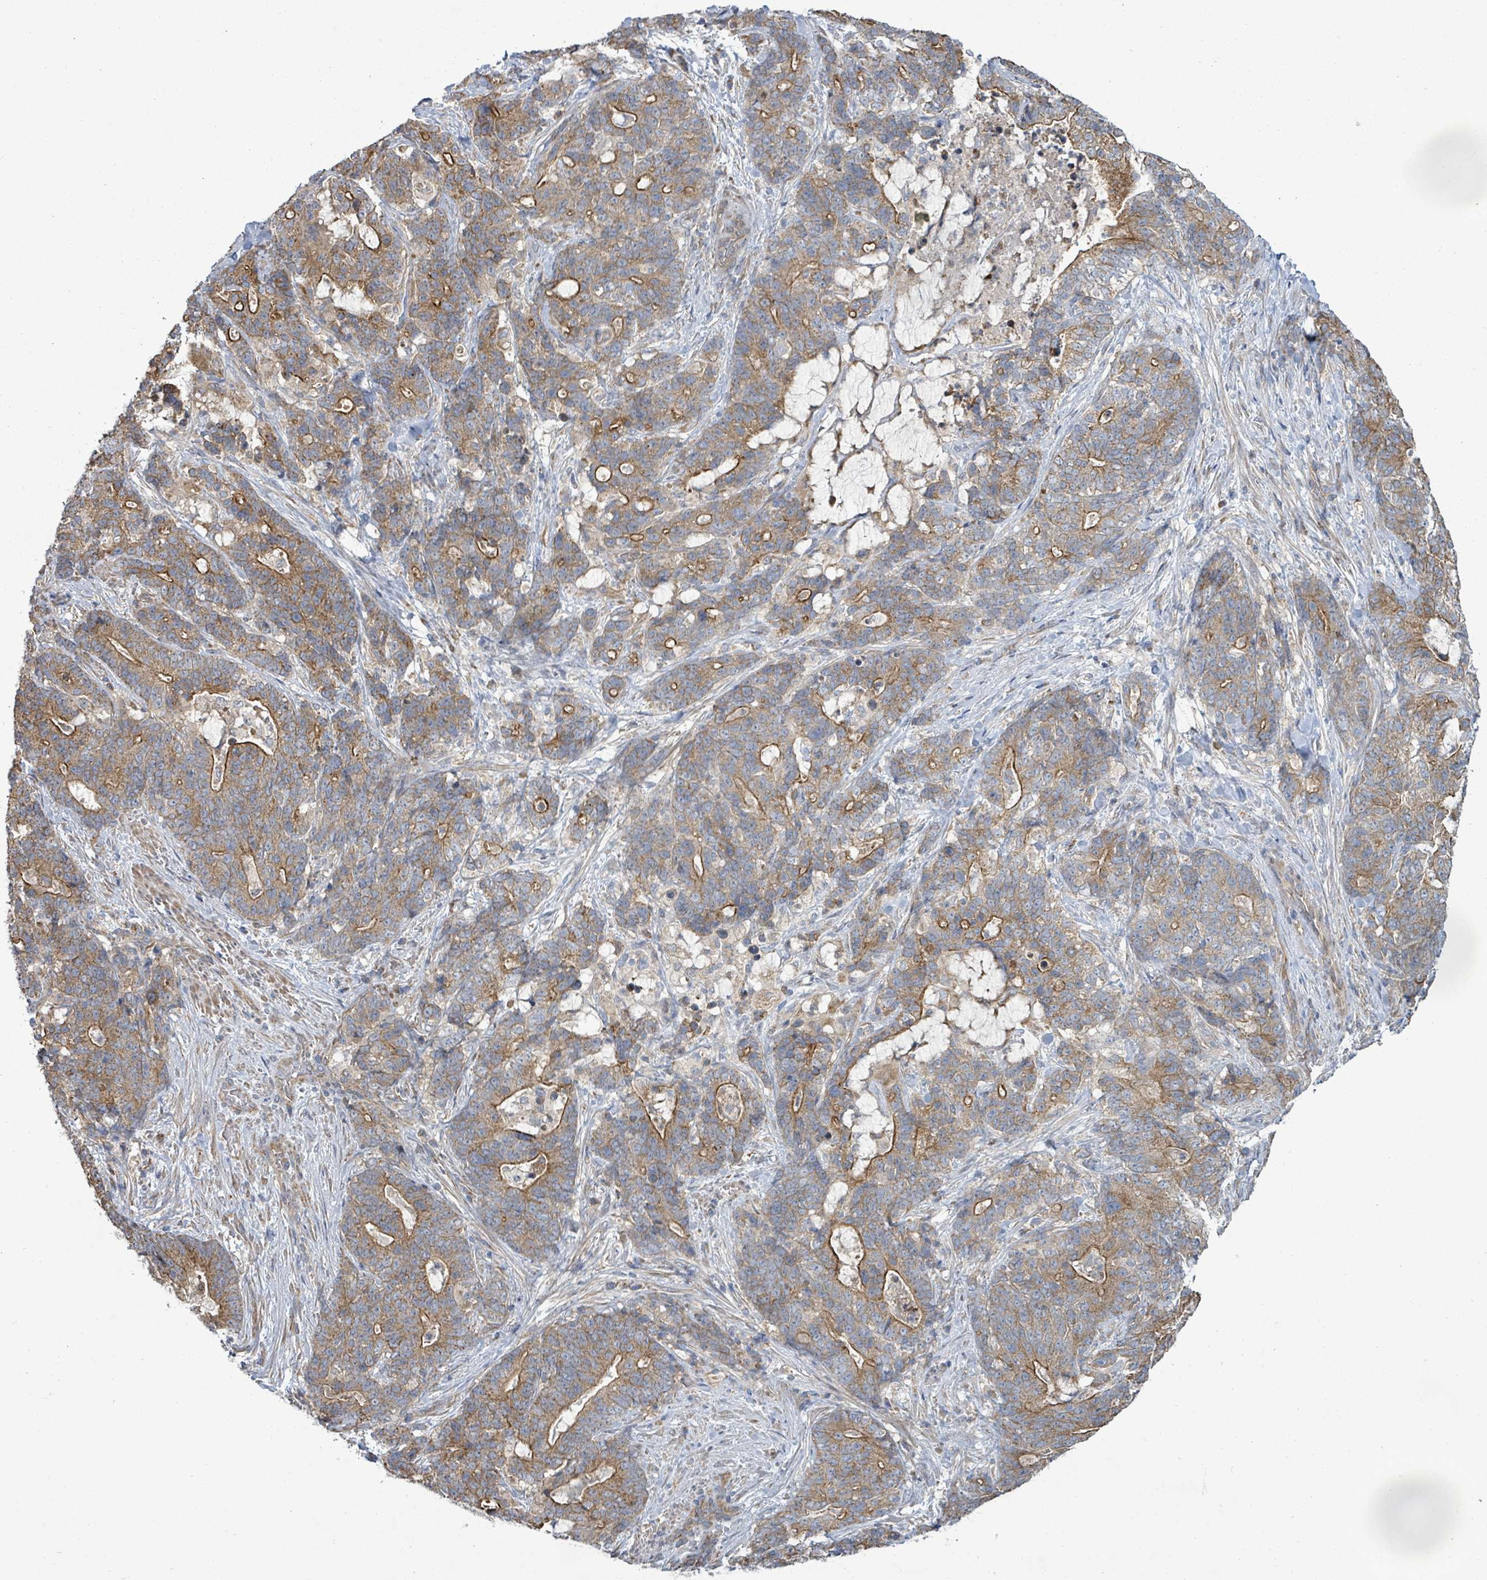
{"staining": {"intensity": "moderate", "quantity": ">75%", "location": "cytoplasmic/membranous"}, "tissue": "stomach cancer", "cell_type": "Tumor cells", "image_type": "cancer", "snomed": [{"axis": "morphology", "description": "Normal tissue, NOS"}, {"axis": "morphology", "description": "Adenocarcinoma, NOS"}, {"axis": "topography", "description": "Stomach"}], "caption": "Immunohistochemical staining of human stomach cancer shows medium levels of moderate cytoplasmic/membranous protein positivity in about >75% of tumor cells. (DAB (3,3'-diaminobenzidine) = brown stain, brightfield microscopy at high magnification).", "gene": "KBTBD11", "patient": {"sex": "female", "age": 64}}